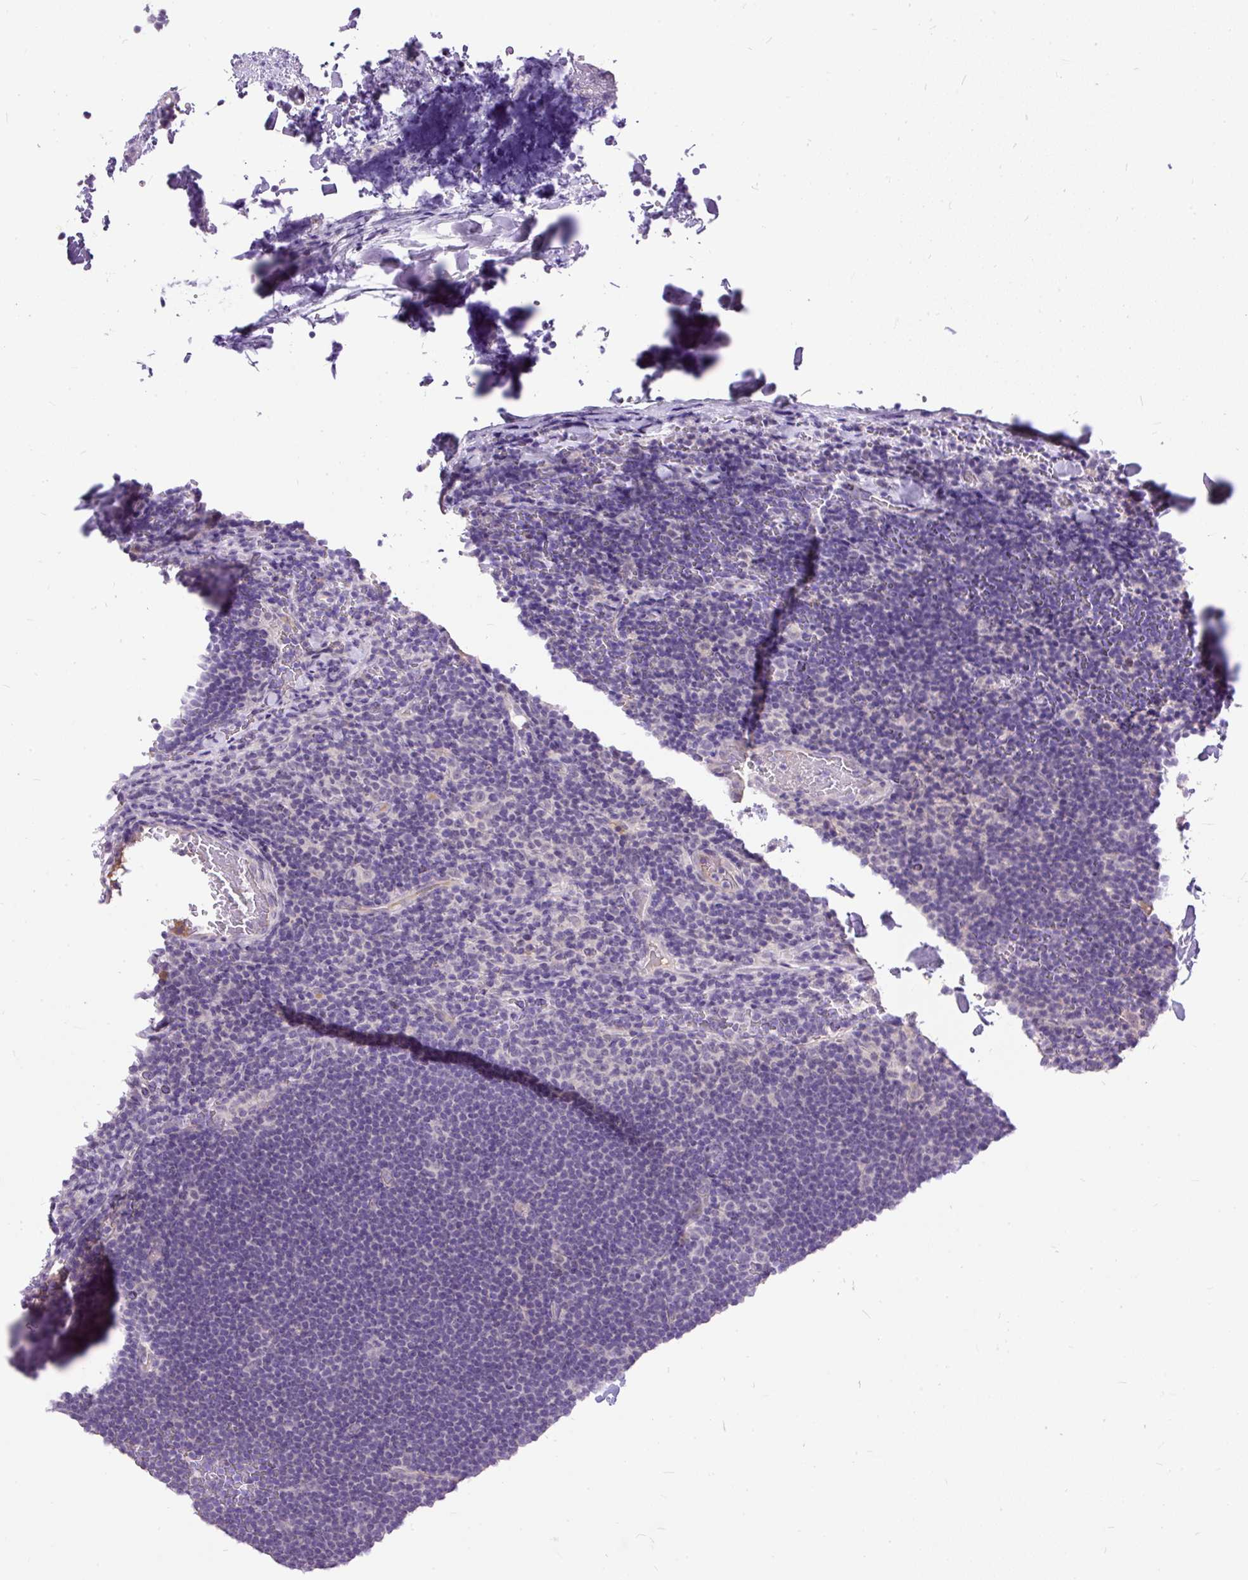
{"staining": {"intensity": "negative", "quantity": "none", "location": "none"}, "tissue": "lymphoma", "cell_type": "Tumor cells", "image_type": "cancer", "snomed": [{"axis": "morphology", "description": "Hodgkin's disease, NOS"}, {"axis": "topography", "description": "Lymph node"}], "caption": "Hodgkin's disease stained for a protein using immunohistochemistry (IHC) demonstrates no staining tumor cells.", "gene": "KRTAP20-3", "patient": {"sex": "female", "age": 57}}